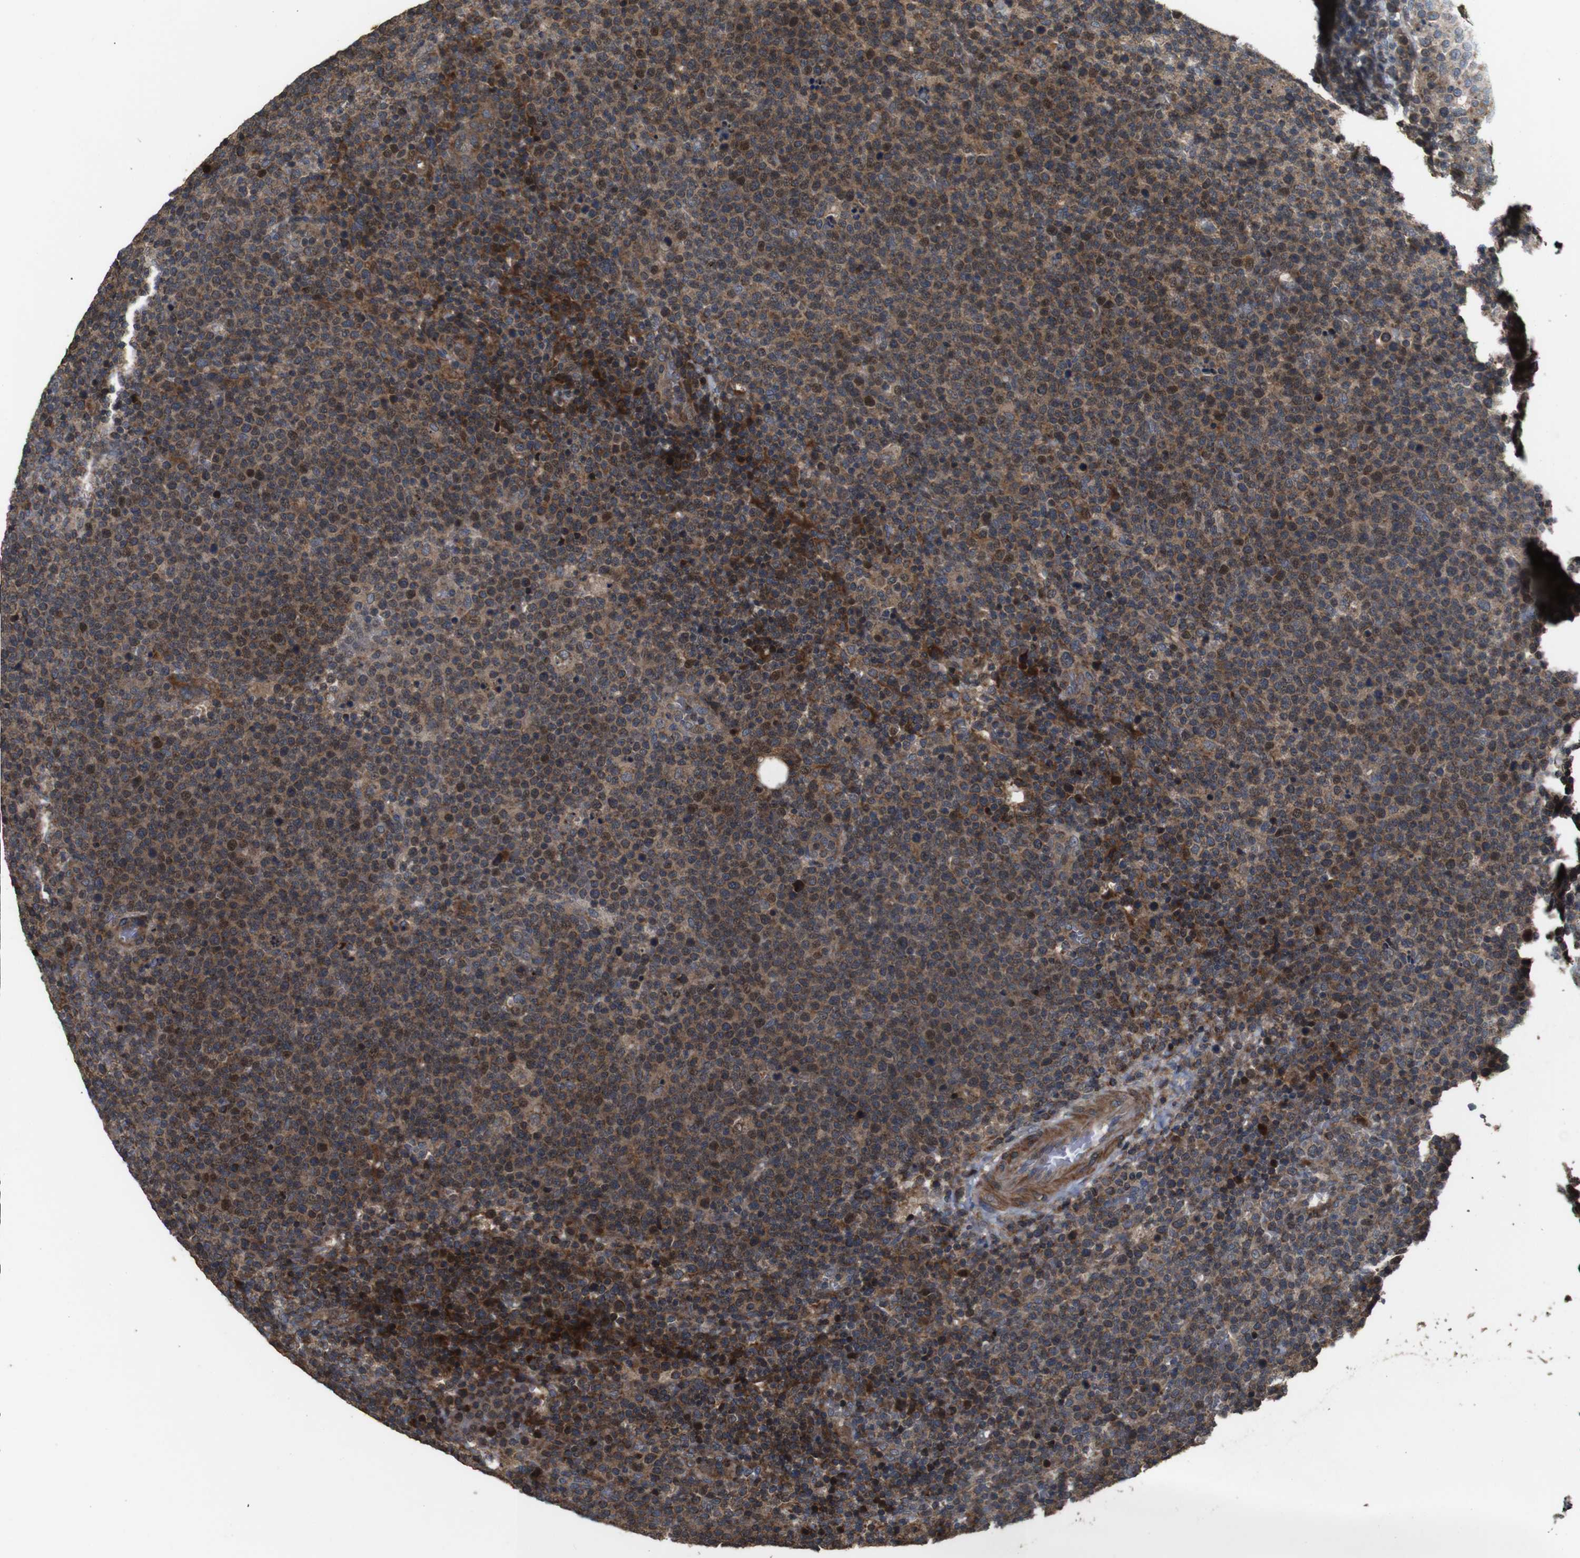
{"staining": {"intensity": "moderate", "quantity": ">75%", "location": "cytoplasmic/membranous,nuclear"}, "tissue": "lymphoma", "cell_type": "Tumor cells", "image_type": "cancer", "snomed": [{"axis": "morphology", "description": "Malignant lymphoma, non-Hodgkin's type, High grade"}, {"axis": "topography", "description": "Lymph node"}], "caption": "Protein staining reveals moderate cytoplasmic/membranous and nuclear staining in about >75% of tumor cells in lymphoma. (DAB (3,3'-diaminobenzidine) = brown stain, brightfield microscopy at high magnification).", "gene": "SNN", "patient": {"sex": "male", "age": 61}}